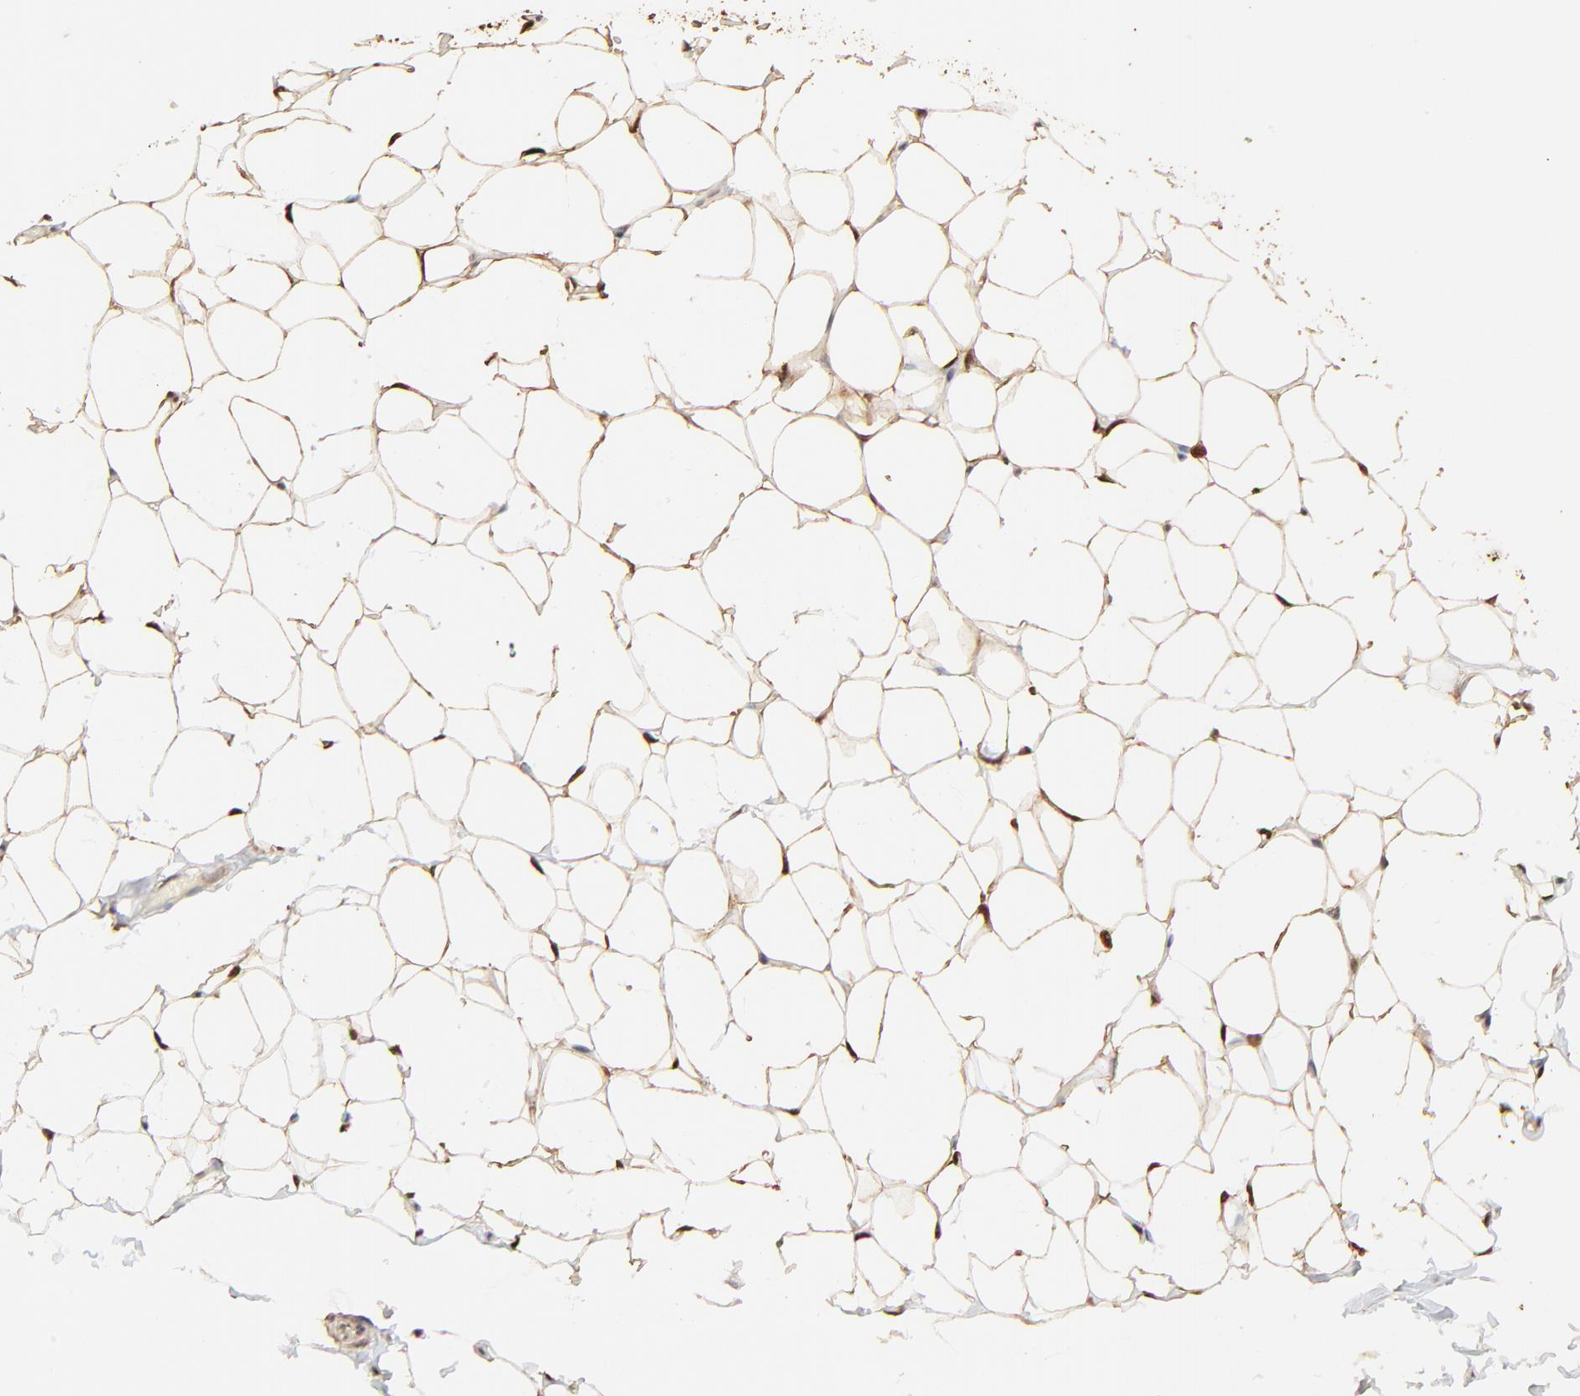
{"staining": {"intensity": "moderate", "quantity": ">75%", "location": "cytoplasmic/membranous,nuclear"}, "tissue": "adipose tissue", "cell_type": "Adipocytes", "image_type": "normal", "snomed": [{"axis": "morphology", "description": "Normal tissue, NOS"}, {"axis": "topography", "description": "Soft tissue"}], "caption": "Immunohistochemical staining of benign adipose tissue displays medium levels of moderate cytoplasmic/membranous,nuclear expression in about >75% of adipocytes. (DAB (3,3'-diaminobenzidine) IHC with brightfield microscopy, high magnification).", "gene": "BIRC5", "patient": {"sex": "male", "age": 26}}